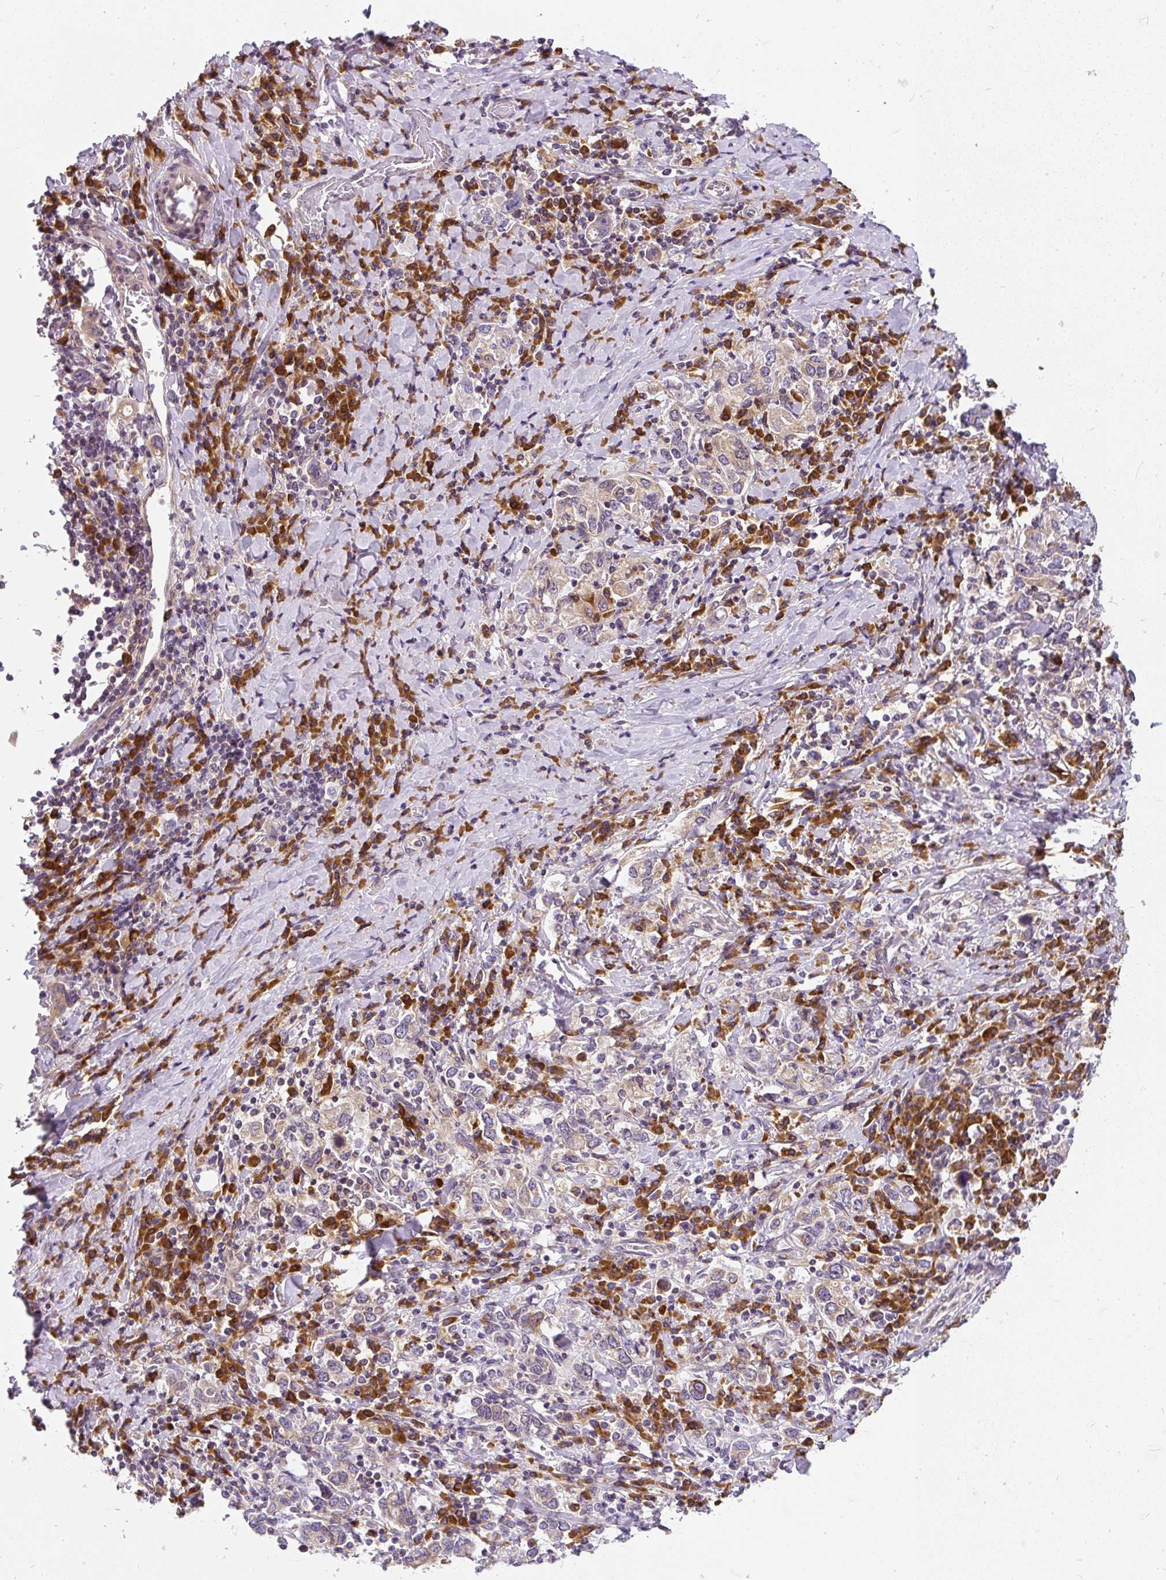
{"staining": {"intensity": "weak", "quantity": "<25%", "location": "cytoplasmic/membranous"}, "tissue": "stomach cancer", "cell_type": "Tumor cells", "image_type": "cancer", "snomed": [{"axis": "morphology", "description": "Adenocarcinoma, NOS"}, {"axis": "topography", "description": "Stomach, upper"}, {"axis": "topography", "description": "Stomach"}], "caption": "Stomach adenocarcinoma was stained to show a protein in brown. There is no significant positivity in tumor cells.", "gene": "CYP20A1", "patient": {"sex": "male", "age": 62}}